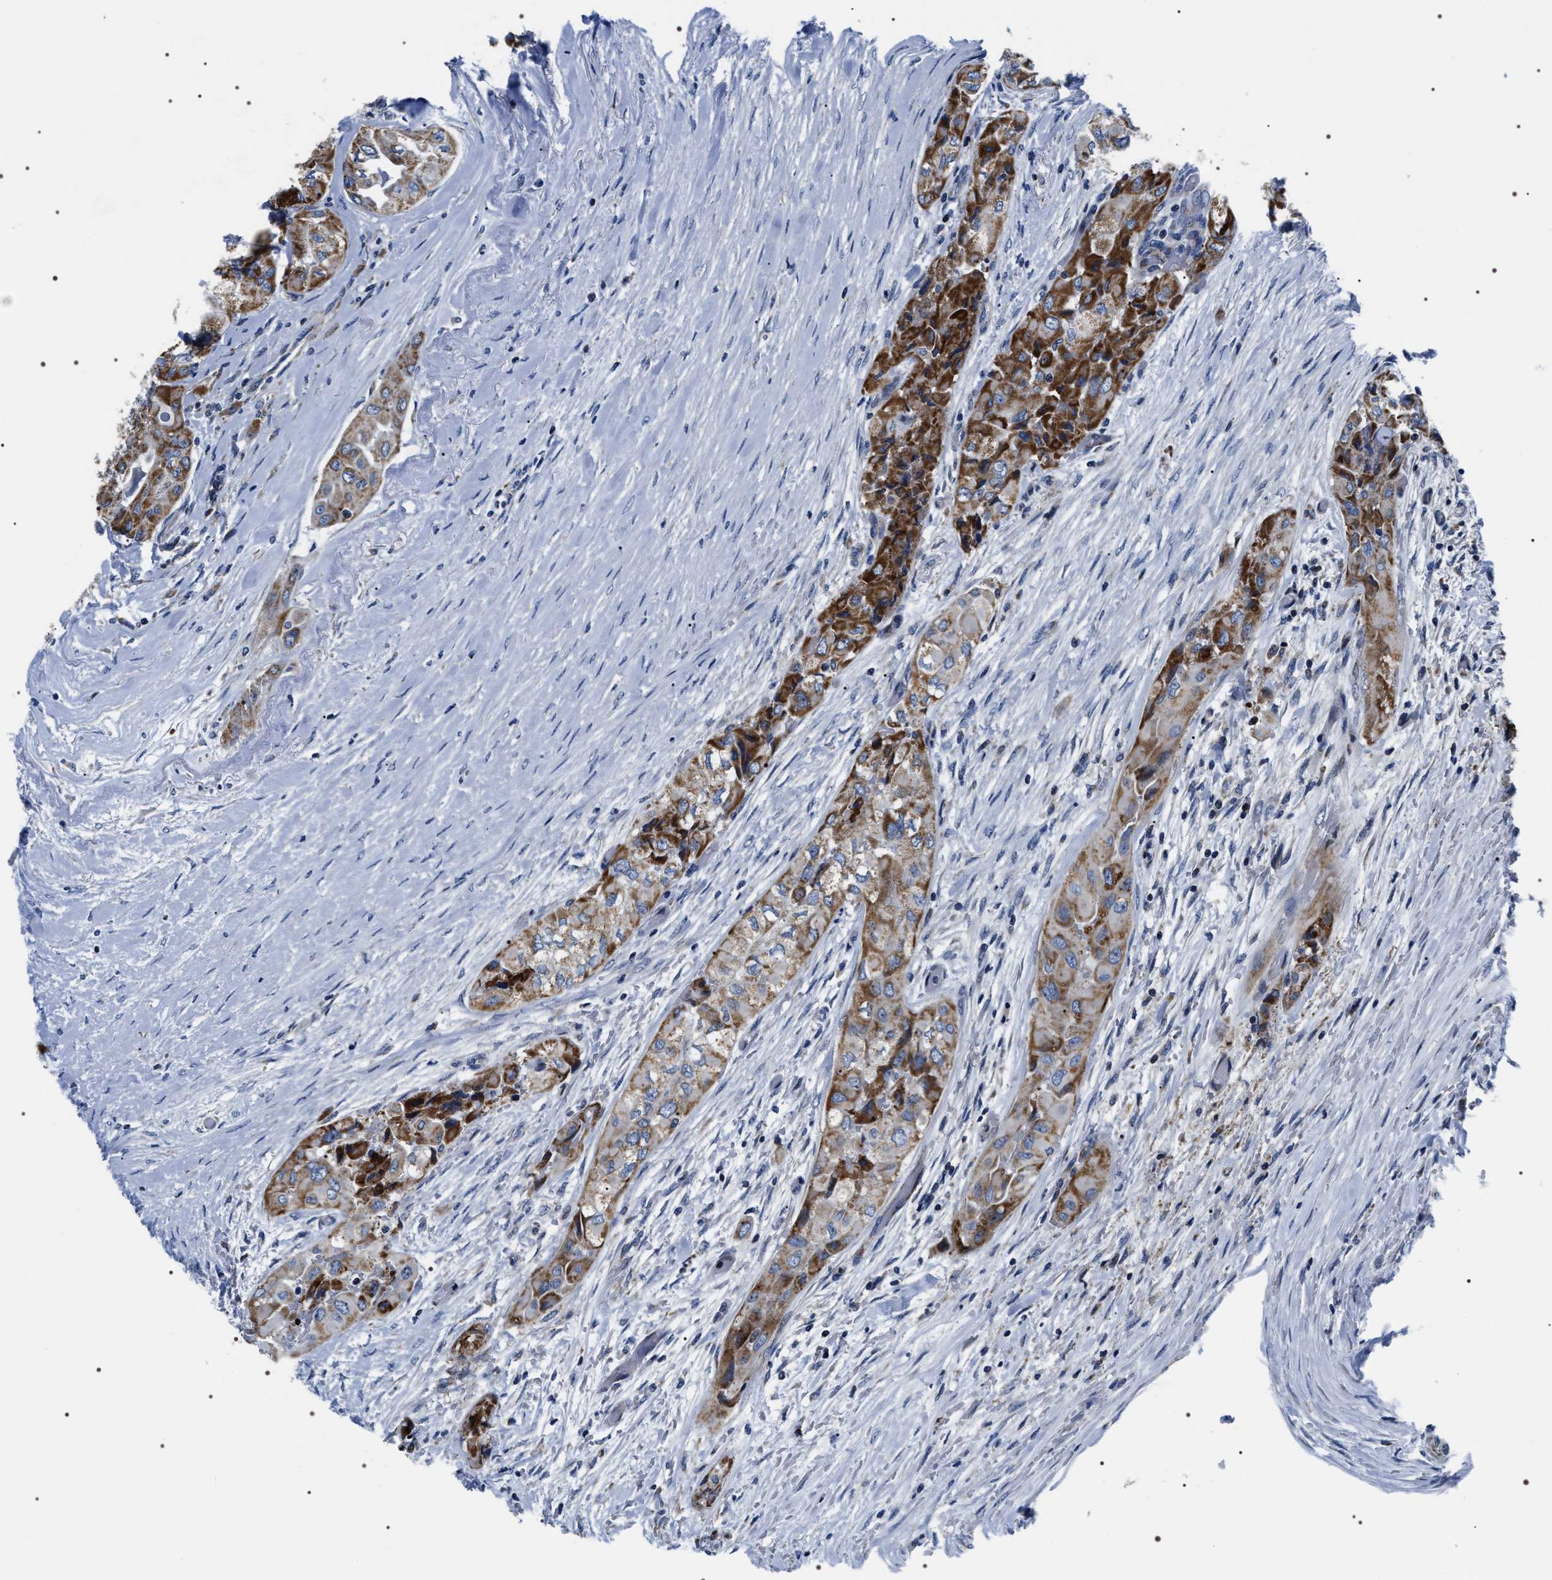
{"staining": {"intensity": "strong", "quantity": ">75%", "location": "cytoplasmic/membranous"}, "tissue": "thyroid cancer", "cell_type": "Tumor cells", "image_type": "cancer", "snomed": [{"axis": "morphology", "description": "Papillary adenocarcinoma, NOS"}, {"axis": "topography", "description": "Thyroid gland"}], "caption": "Immunohistochemistry of thyroid papillary adenocarcinoma shows high levels of strong cytoplasmic/membranous expression in approximately >75% of tumor cells. (DAB (3,3'-diaminobenzidine) = brown stain, brightfield microscopy at high magnification).", "gene": "NTMT1", "patient": {"sex": "female", "age": 59}}